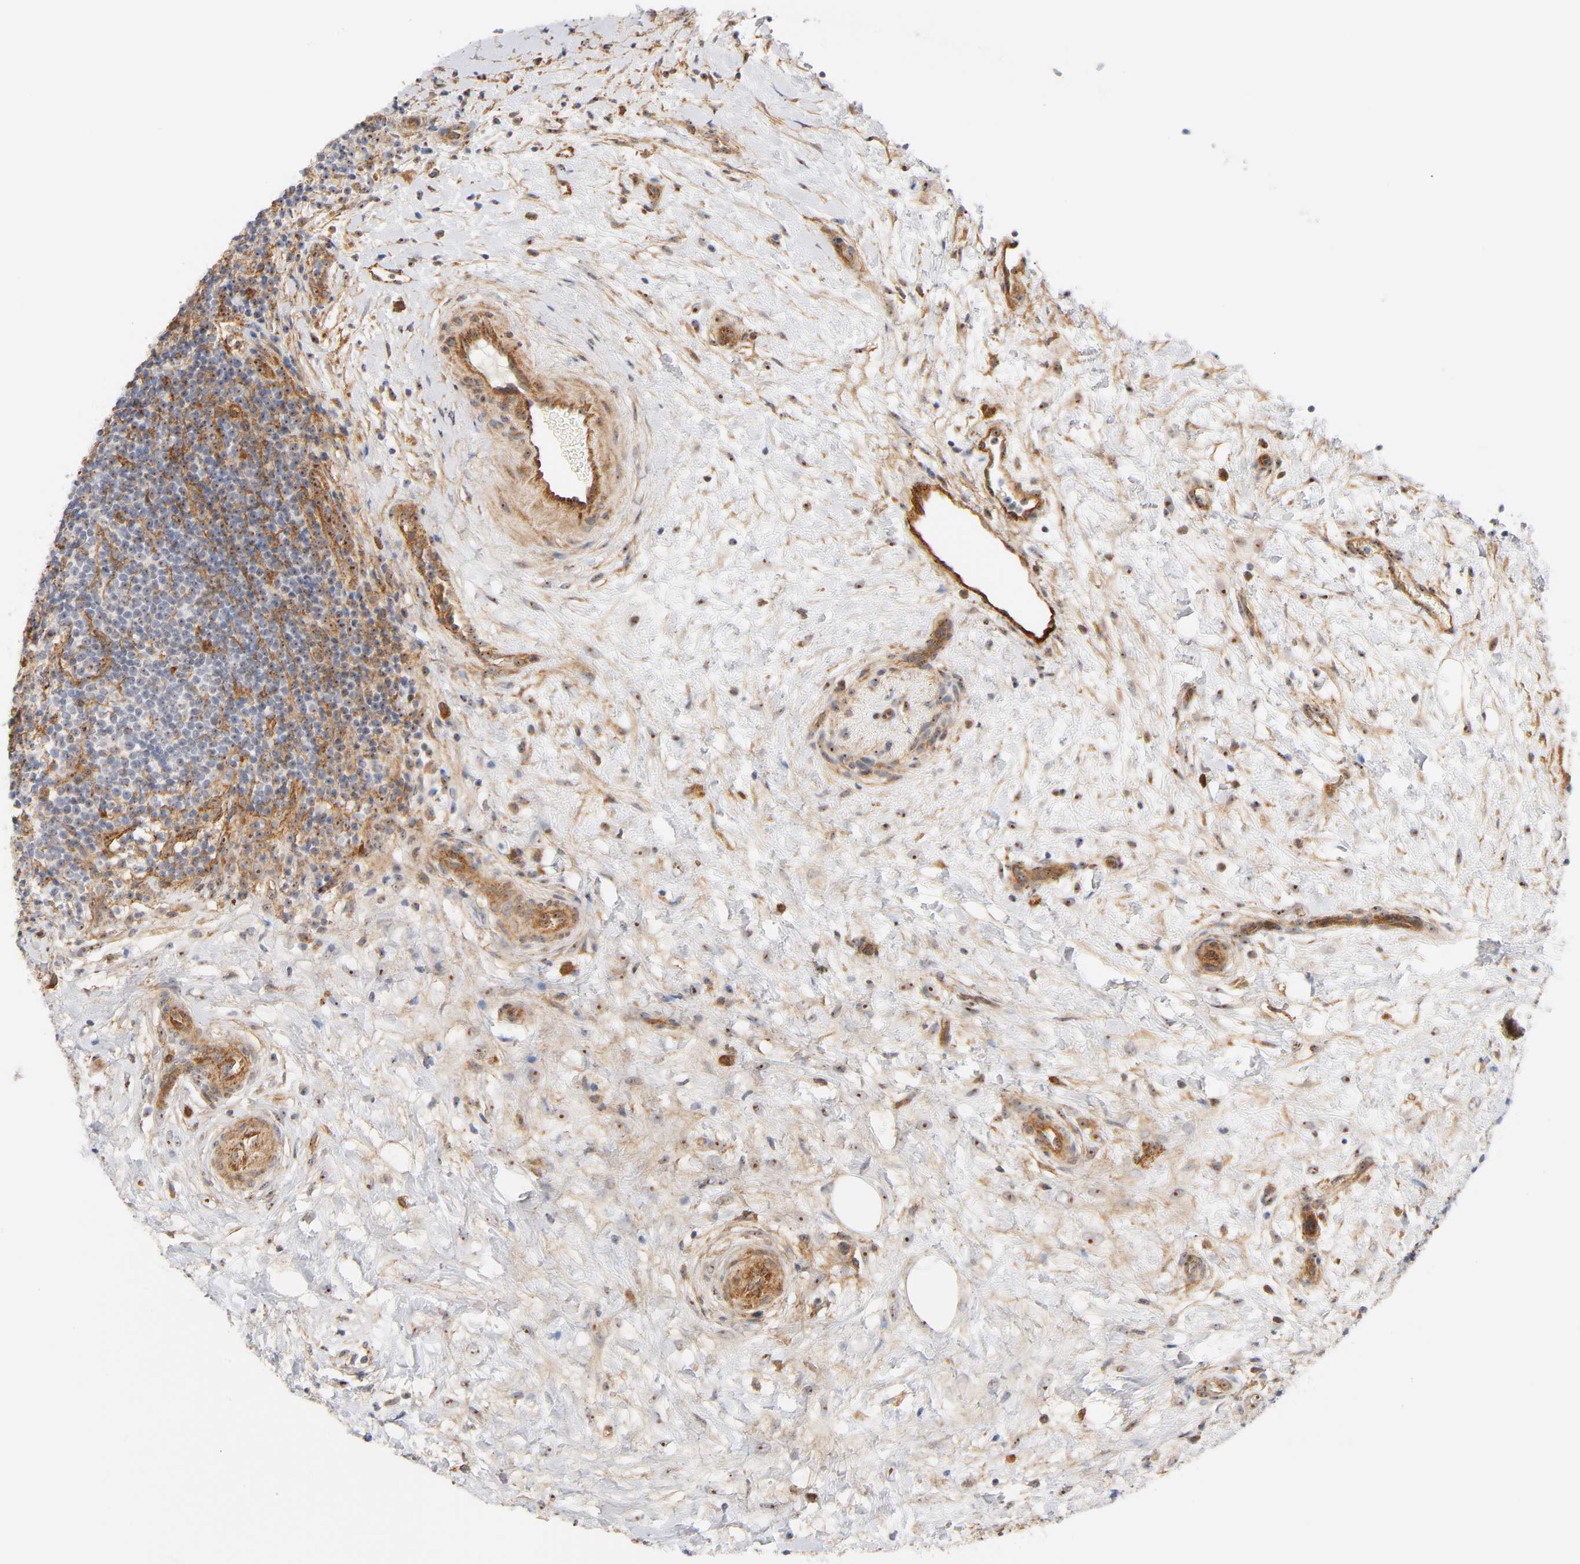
{"staining": {"intensity": "moderate", "quantity": "25%-75%", "location": "cytoplasmic/membranous,nuclear"}, "tissue": "lymphoma", "cell_type": "Tumor cells", "image_type": "cancer", "snomed": [{"axis": "morphology", "description": "Malignant lymphoma, non-Hodgkin's type, Low grade"}, {"axis": "topography", "description": "Lymph node"}], "caption": "Tumor cells display medium levels of moderate cytoplasmic/membranous and nuclear expression in approximately 25%-75% of cells in human lymphoma.", "gene": "PLD1", "patient": {"sex": "female", "age": 76}}